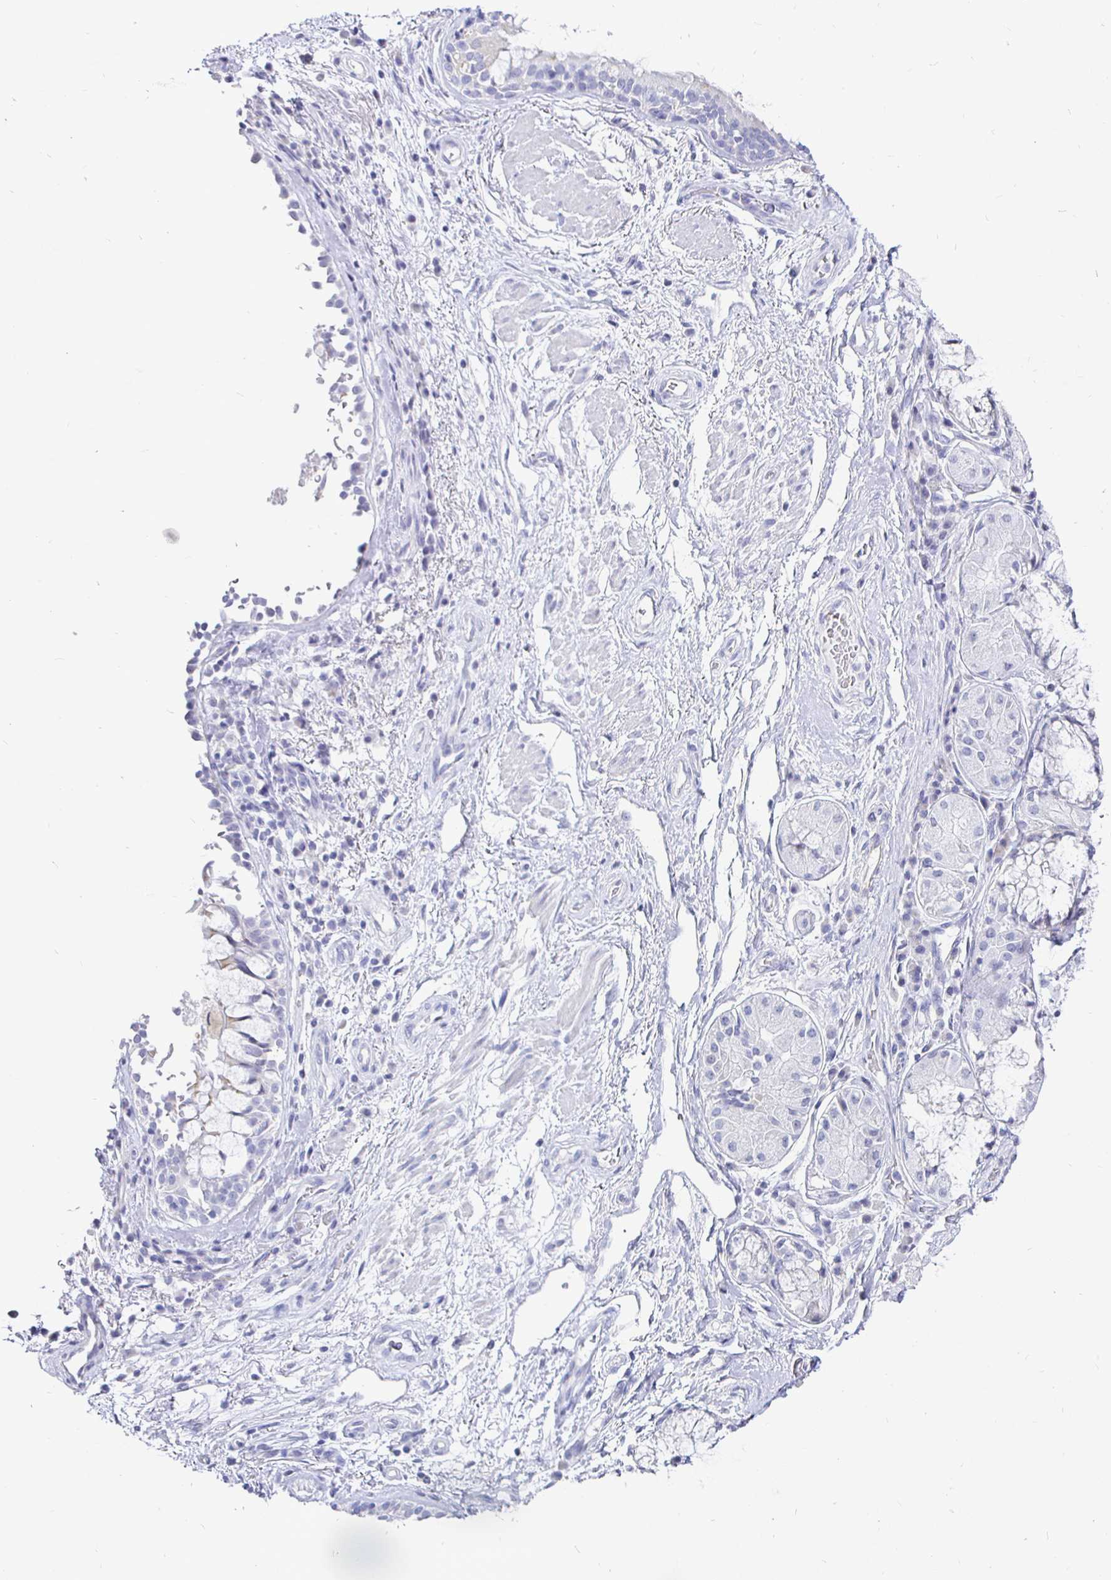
{"staining": {"intensity": "negative", "quantity": "none", "location": "none"}, "tissue": "soft tissue", "cell_type": "Fibroblasts", "image_type": "normal", "snomed": [{"axis": "morphology", "description": "Normal tissue, NOS"}, {"axis": "topography", "description": "Cartilage tissue"}, {"axis": "topography", "description": "Bronchus"}], "caption": "High magnification brightfield microscopy of benign soft tissue stained with DAB (3,3'-diaminobenzidine) (brown) and counterstained with hematoxylin (blue): fibroblasts show no significant expression. (DAB (3,3'-diaminobenzidine) immunohistochemistry, high magnification).", "gene": "CR2", "patient": {"sex": "male", "age": 64}}